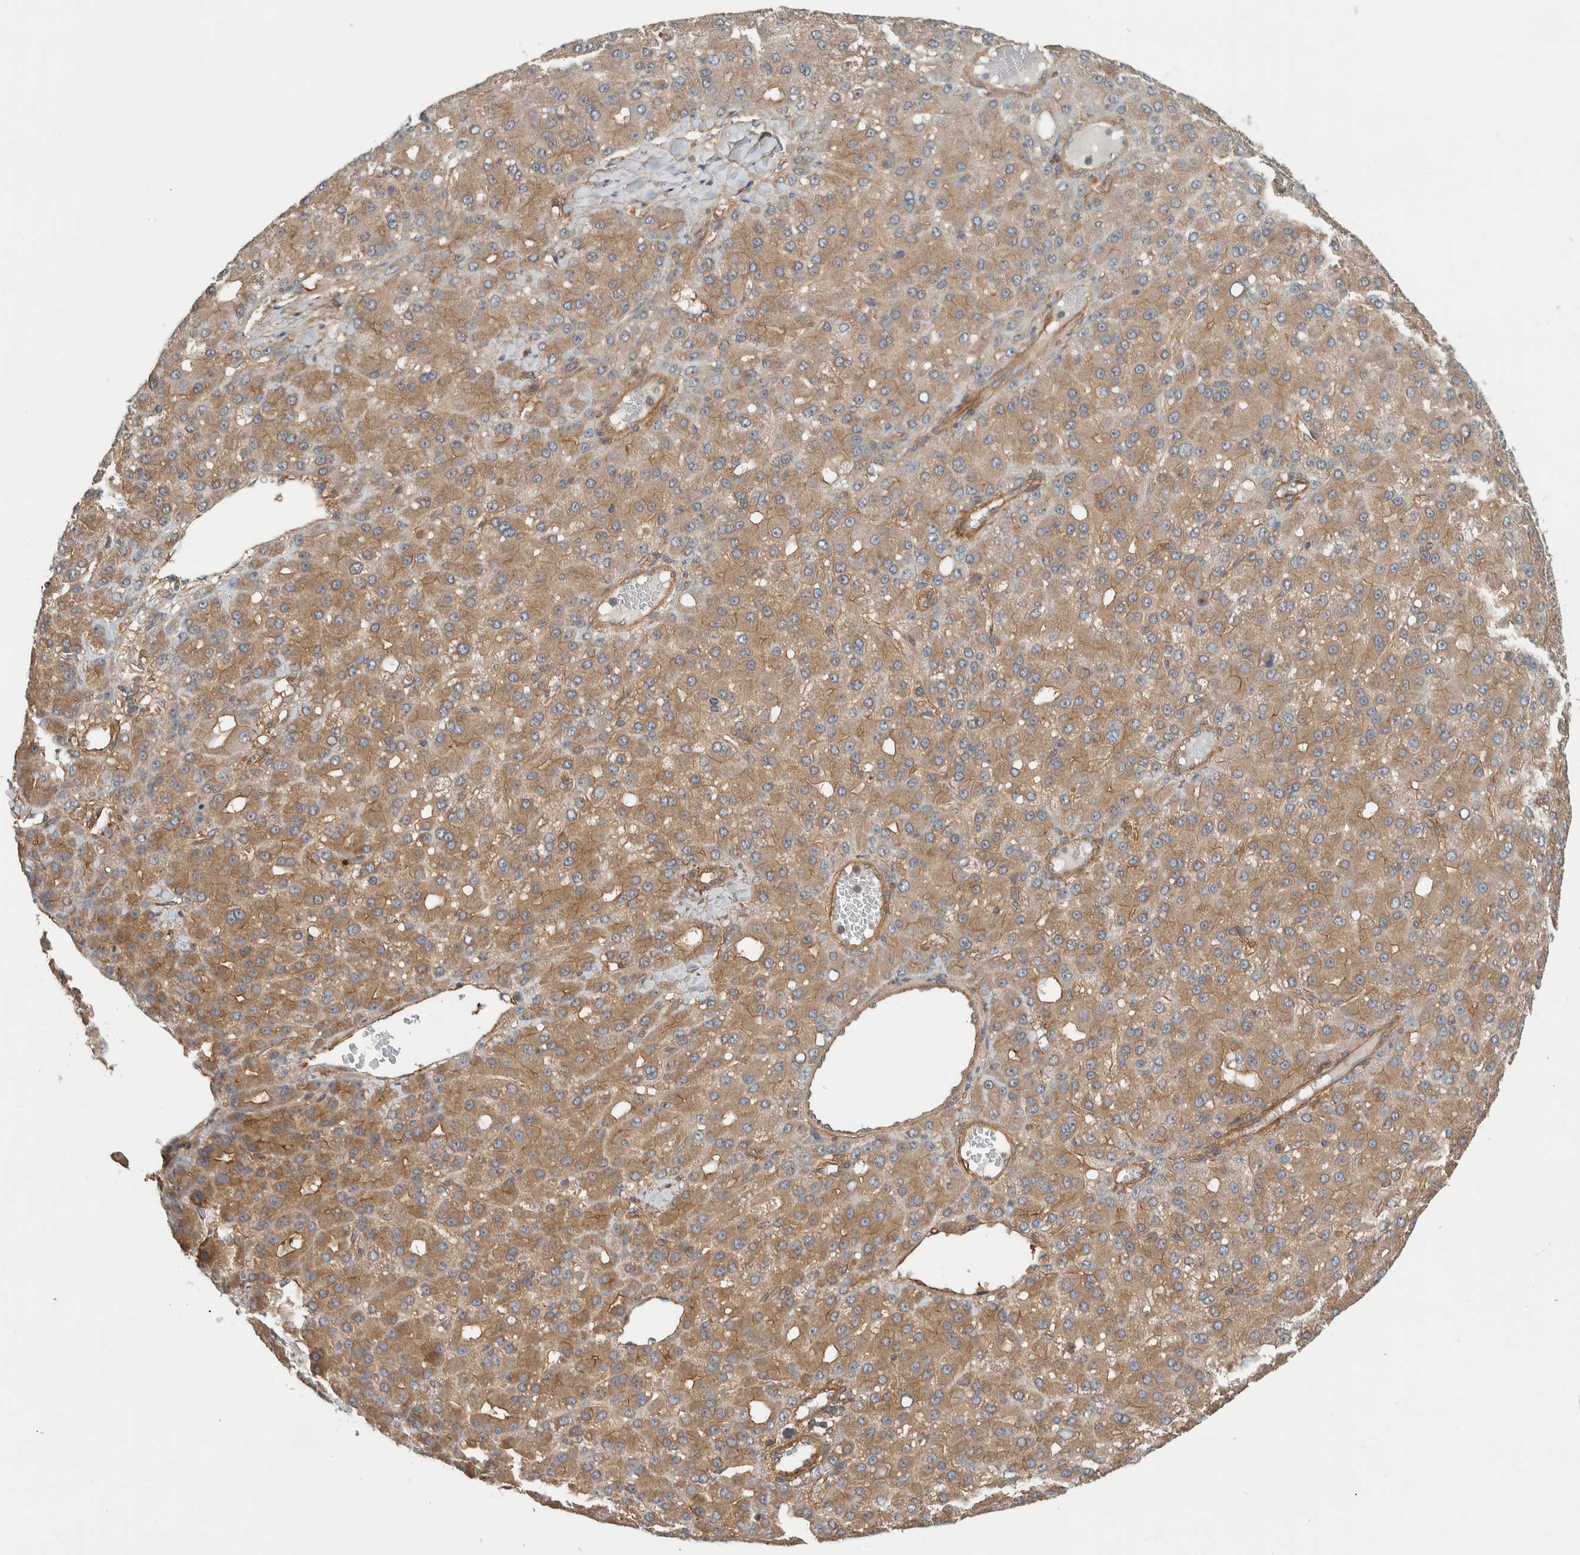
{"staining": {"intensity": "moderate", "quantity": ">75%", "location": "cytoplasmic/membranous"}, "tissue": "liver cancer", "cell_type": "Tumor cells", "image_type": "cancer", "snomed": [{"axis": "morphology", "description": "Carcinoma, Hepatocellular, NOS"}, {"axis": "topography", "description": "Liver"}], "caption": "This histopathology image demonstrates liver cancer stained with IHC to label a protein in brown. The cytoplasmic/membranous of tumor cells show moderate positivity for the protein. Nuclei are counter-stained blue.", "gene": "MPRIP", "patient": {"sex": "male", "age": 67}}